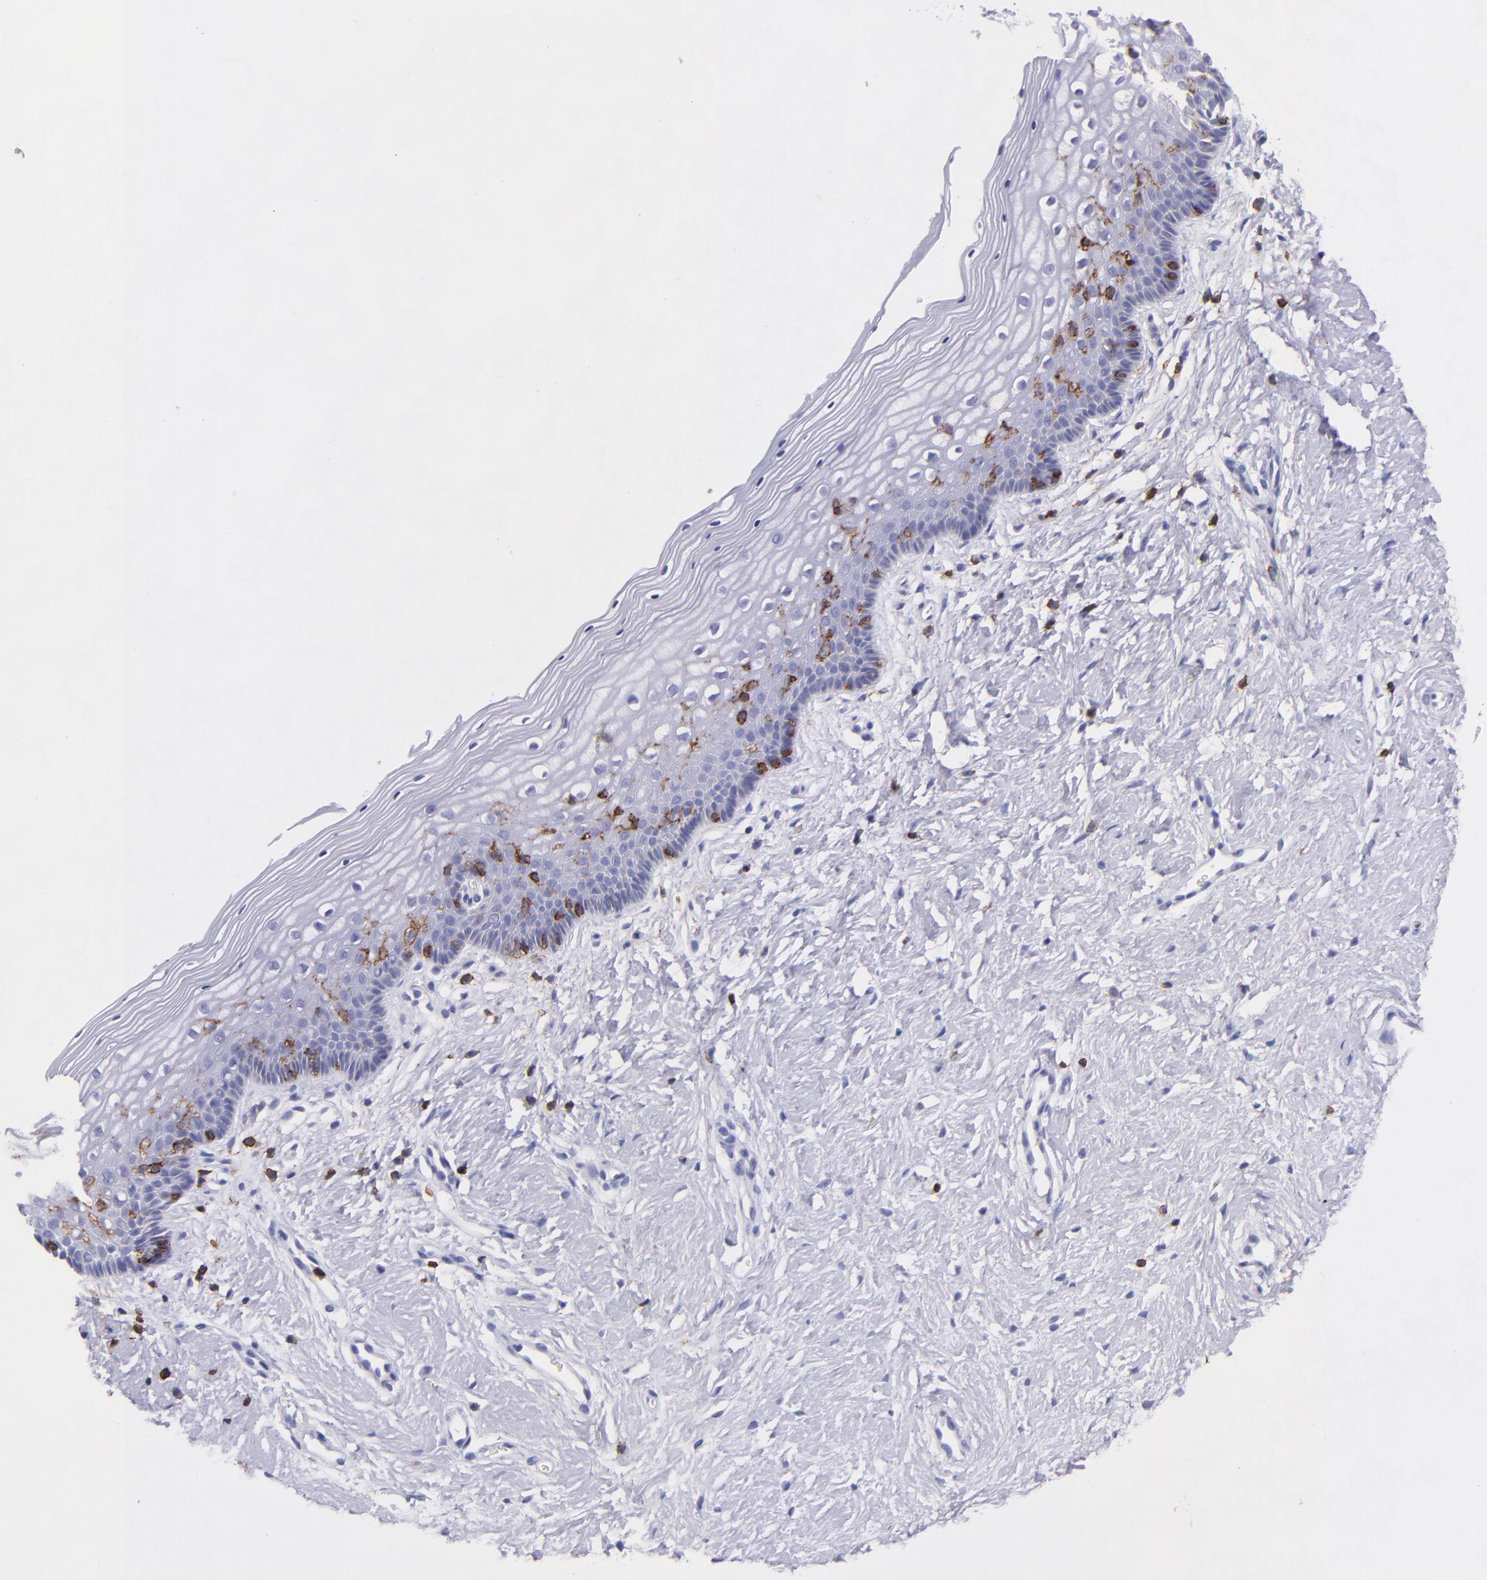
{"staining": {"intensity": "moderate", "quantity": "<25%", "location": "cytoplasmic/membranous"}, "tissue": "vagina", "cell_type": "Squamous epithelial cells", "image_type": "normal", "snomed": [{"axis": "morphology", "description": "Normal tissue, NOS"}, {"axis": "topography", "description": "Vagina"}], "caption": "Protein staining displays moderate cytoplasmic/membranous expression in about <25% of squamous epithelial cells in unremarkable vagina. The protein of interest is shown in brown color, while the nuclei are stained blue.", "gene": "SPN", "patient": {"sex": "female", "age": 46}}